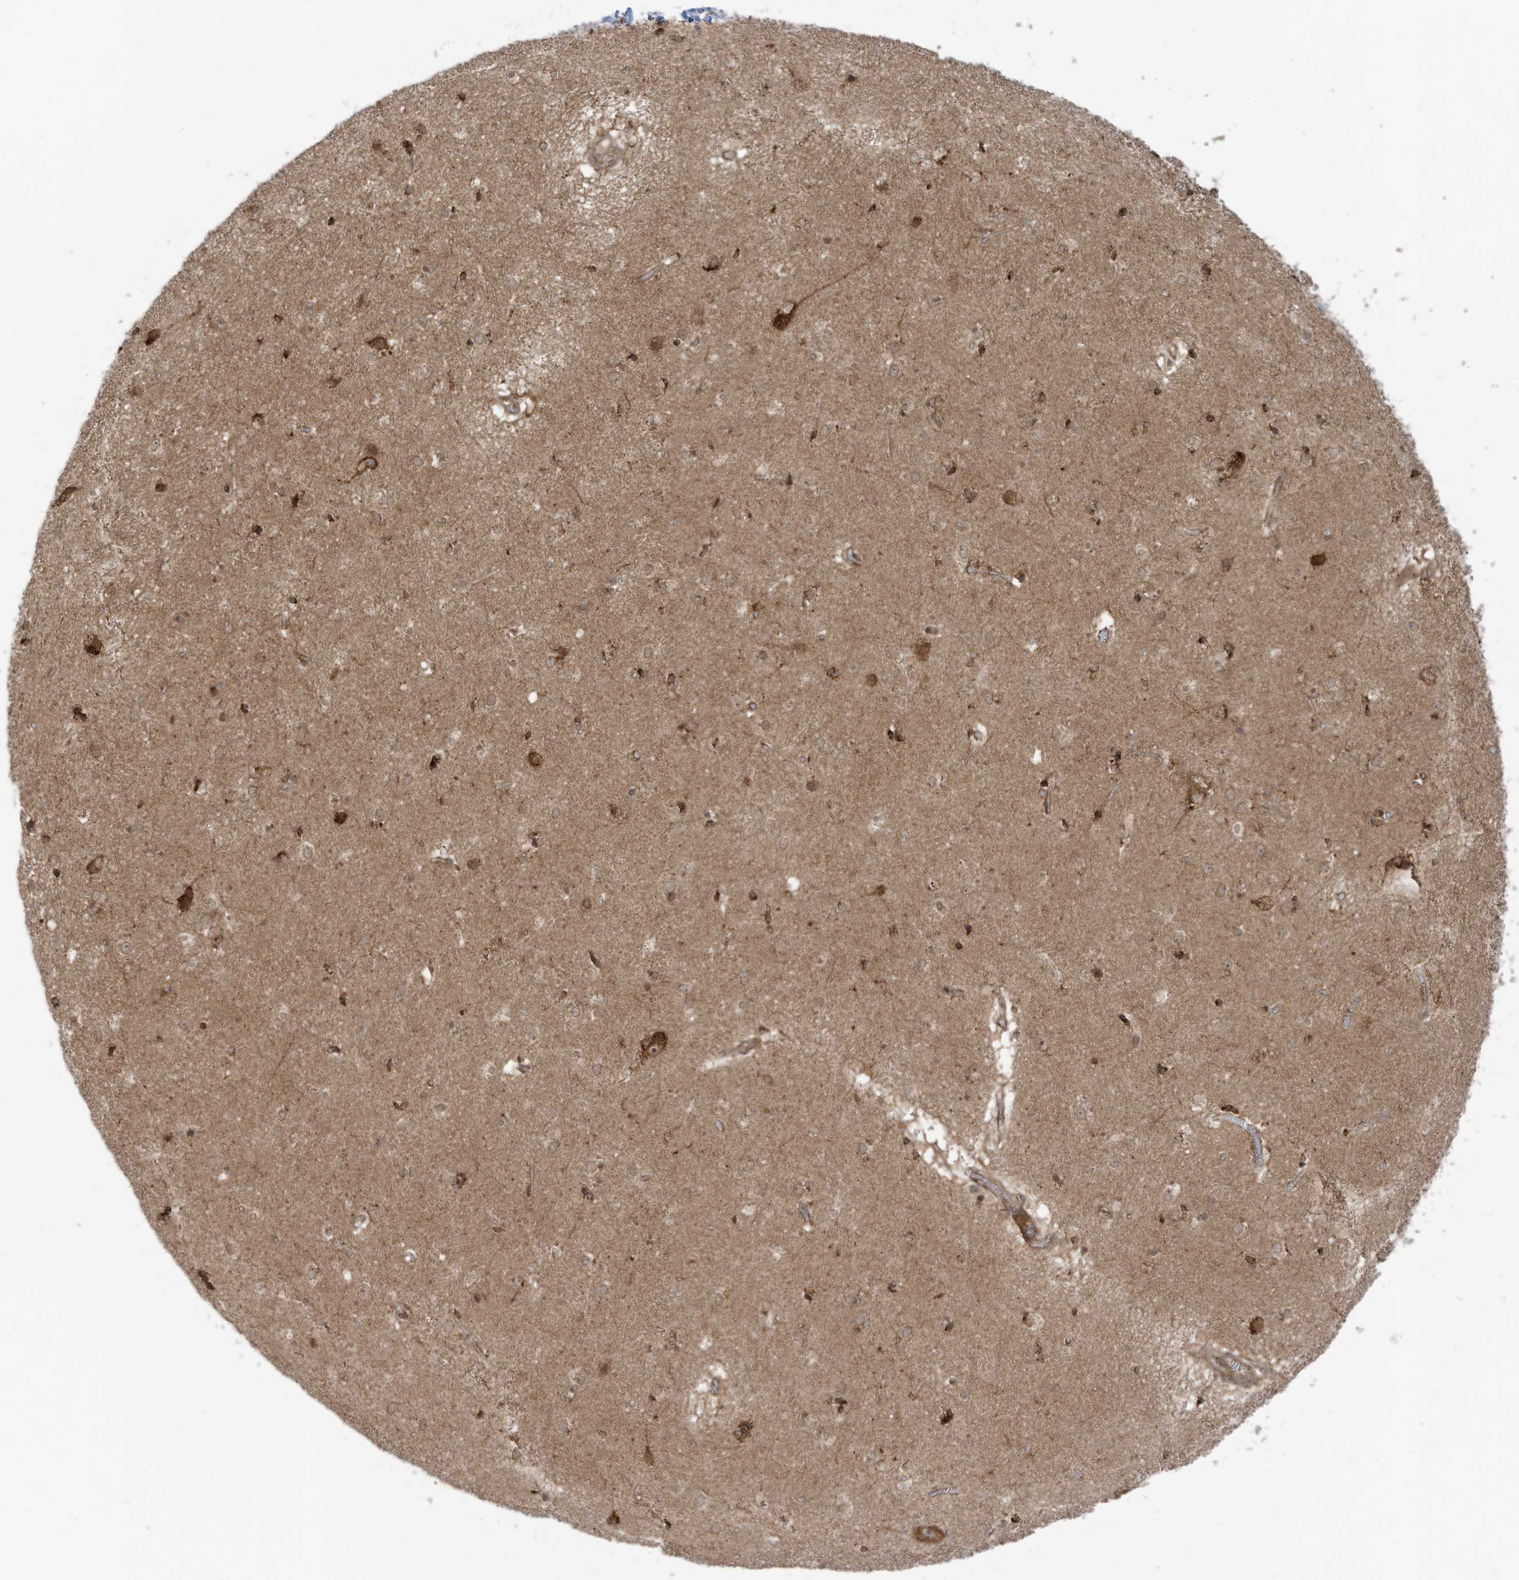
{"staining": {"intensity": "moderate", "quantity": ">75%", "location": "cytoplasmic/membranous"}, "tissue": "caudate", "cell_type": "Glial cells", "image_type": "normal", "snomed": [{"axis": "morphology", "description": "Normal tissue, NOS"}, {"axis": "topography", "description": "Lateral ventricle wall"}], "caption": "Immunohistochemistry (IHC) (DAB (3,3'-diaminobenzidine)) staining of normal caudate reveals moderate cytoplasmic/membranous protein positivity in approximately >75% of glial cells.", "gene": "TRIM67", "patient": {"sex": "male", "age": 70}}